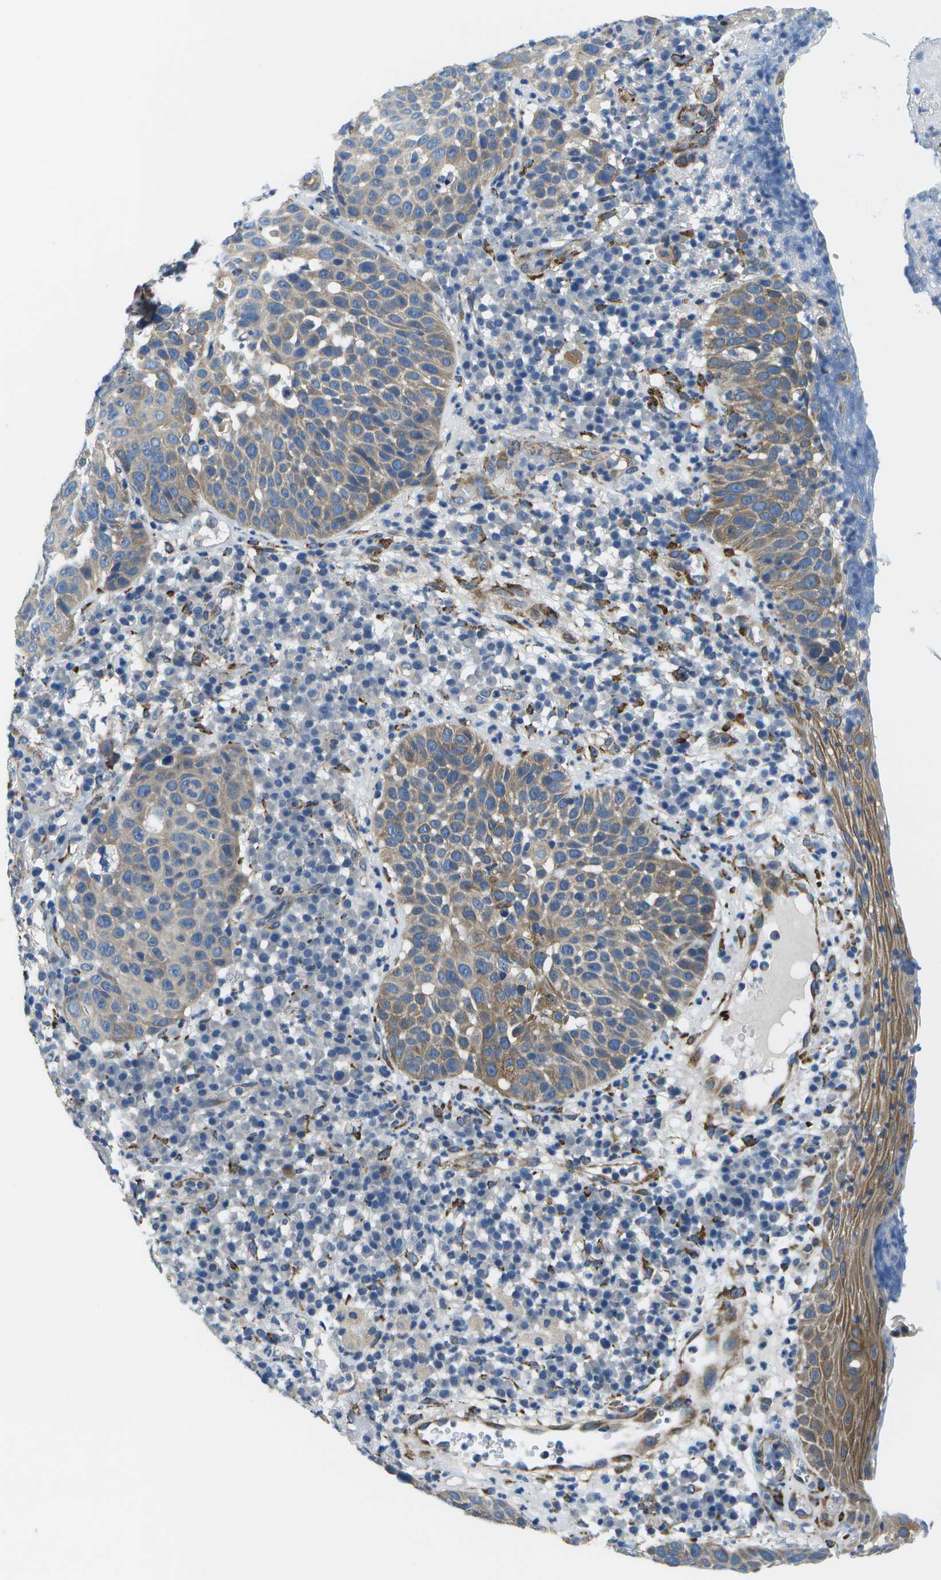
{"staining": {"intensity": "weak", "quantity": "25%-75%", "location": "cytoplasmic/membranous"}, "tissue": "skin cancer", "cell_type": "Tumor cells", "image_type": "cancer", "snomed": [{"axis": "morphology", "description": "Squamous cell carcinoma in situ, NOS"}, {"axis": "morphology", "description": "Squamous cell carcinoma, NOS"}, {"axis": "topography", "description": "Skin"}], "caption": "Human skin squamous cell carcinoma stained for a protein (brown) reveals weak cytoplasmic/membranous positive expression in about 25%-75% of tumor cells.", "gene": "P3H1", "patient": {"sex": "male", "age": 93}}